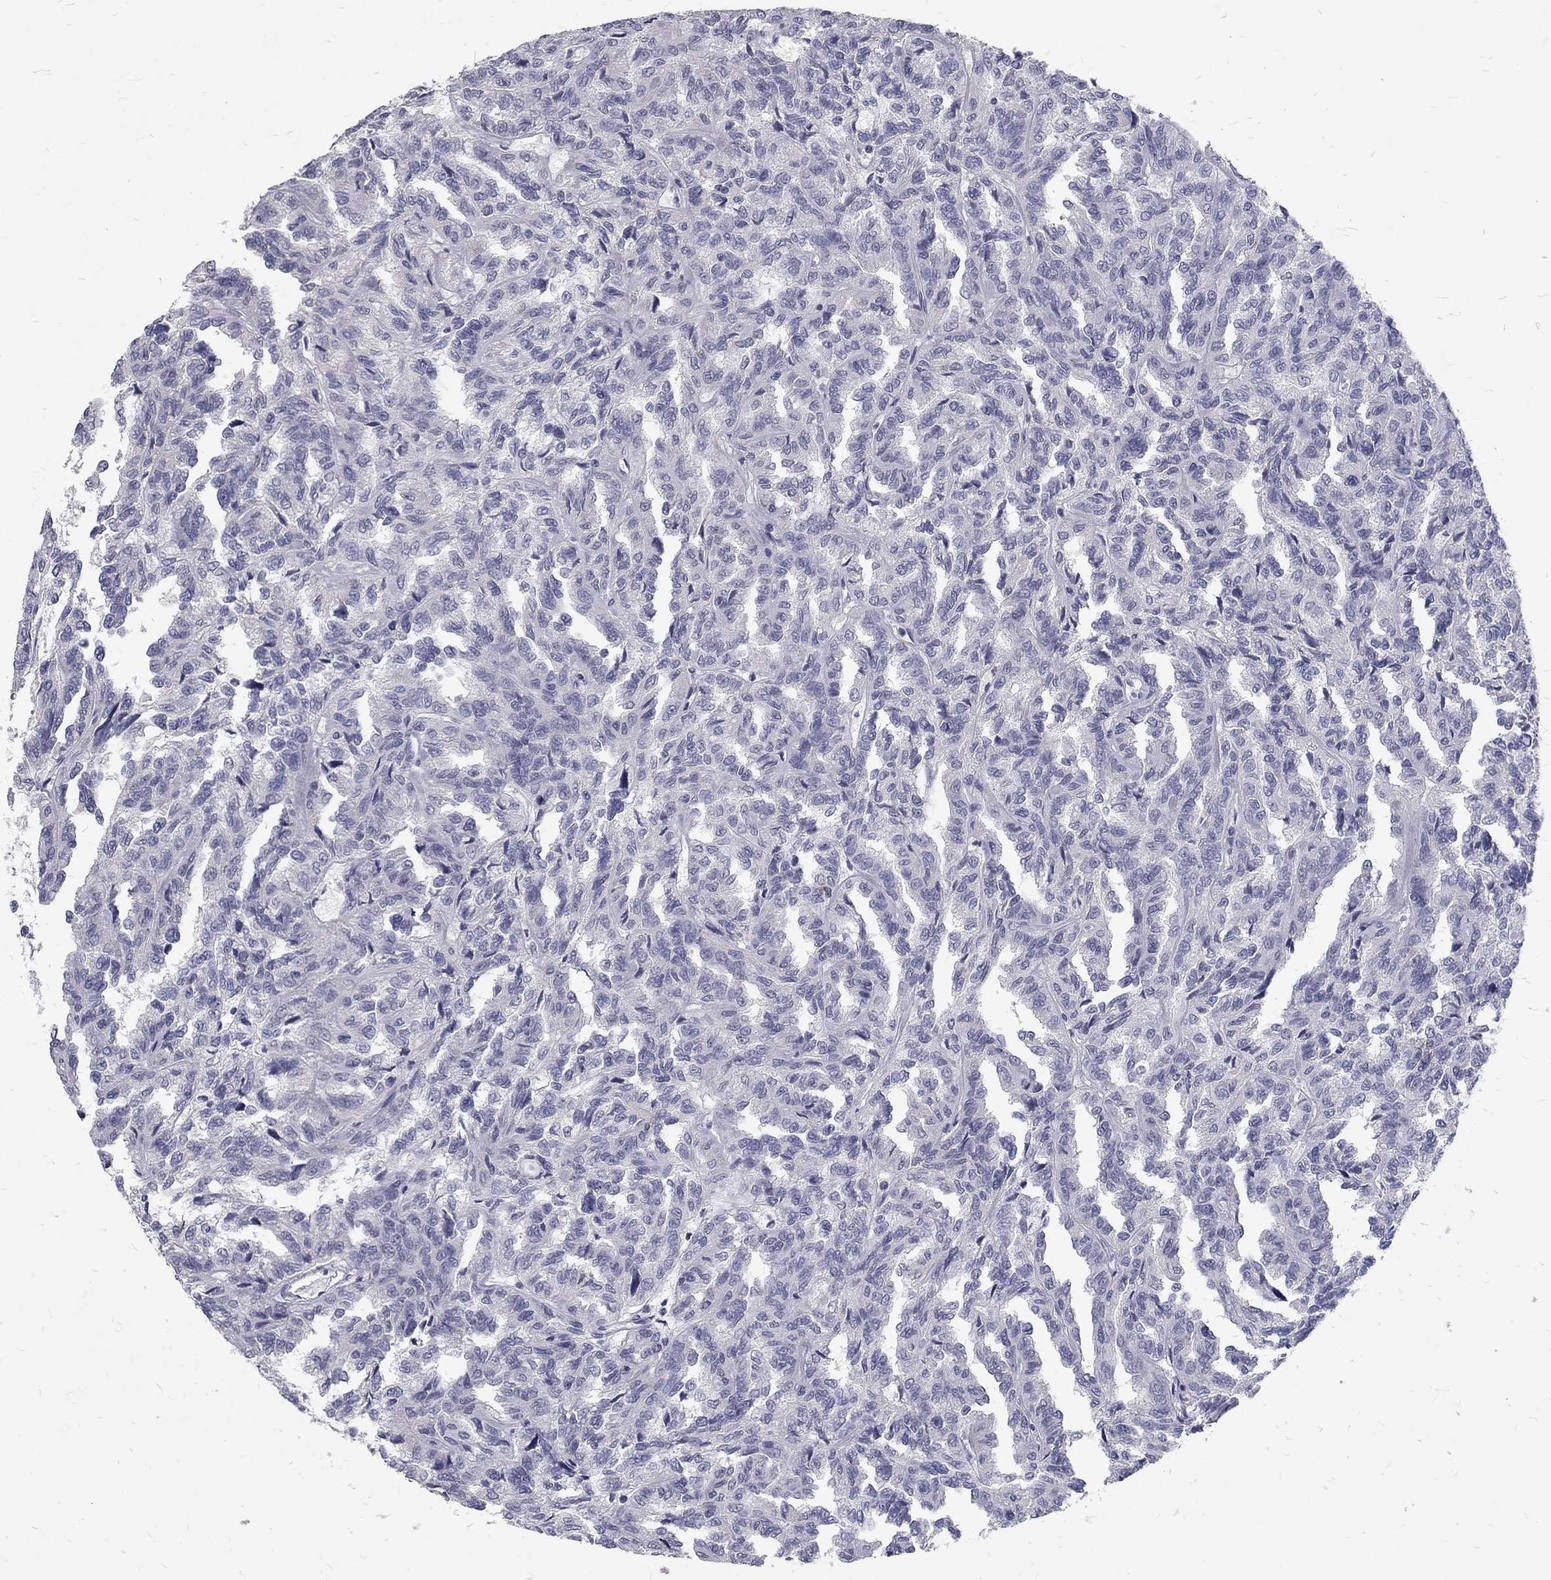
{"staining": {"intensity": "negative", "quantity": "none", "location": "none"}, "tissue": "renal cancer", "cell_type": "Tumor cells", "image_type": "cancer", "snomed": [{"axis": "morphology", "description": "Adenocarcinoma, NOS"}, {"axis": "topography", "description": "Kidney"}], "caption": "Tumor cells are negative for protein expression in human renal cancer.", "gene": "NOS1", "patient": {"sex": "male", "age": 79}}